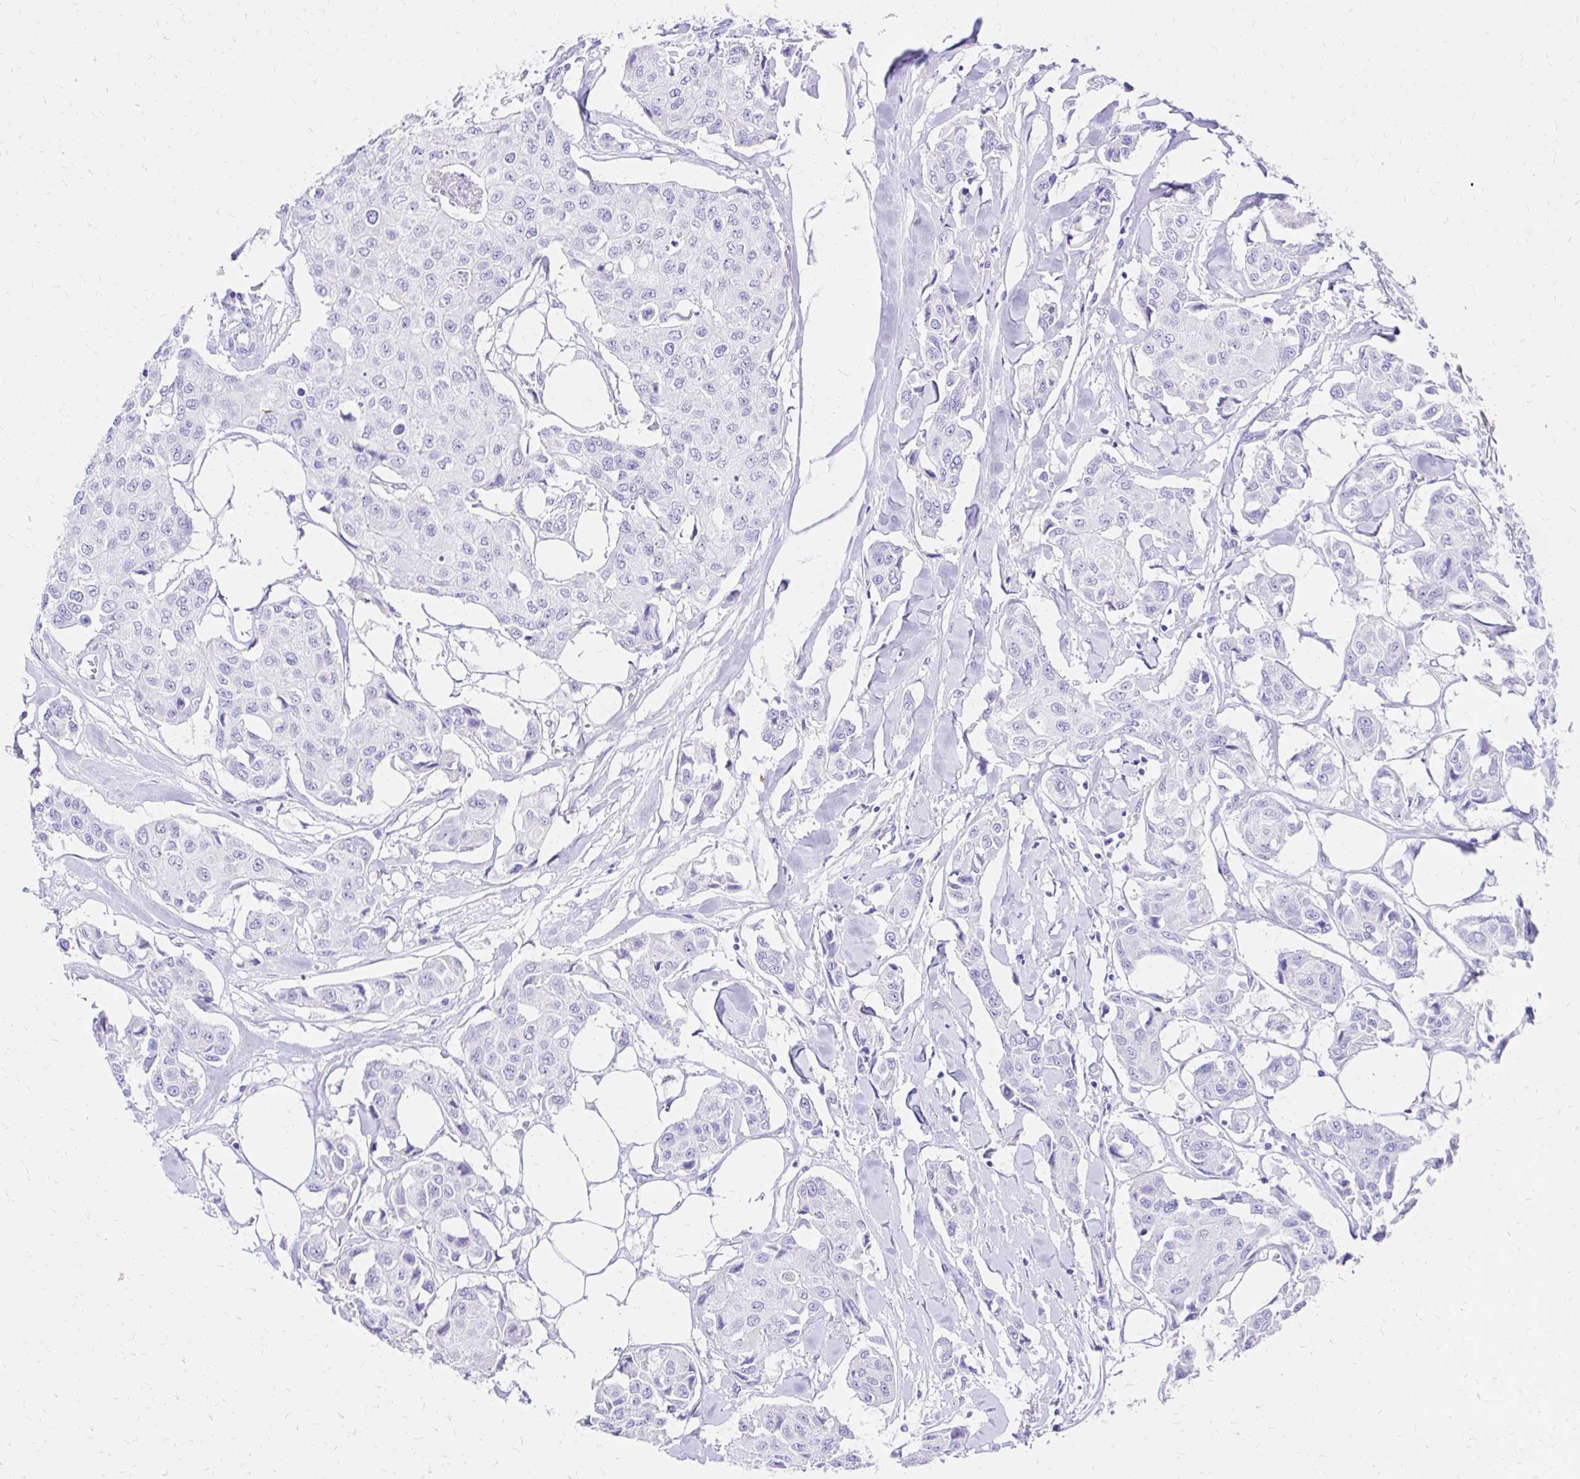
{"staining": {"intensity": "negative", "quantity": "none", "location": "none"}, "tissue": "breast cancer", "cell_type": "Tumor cells", "image_type": "cancer", "snomed": [{"axis": "morphology", "description": "Duct carcinoma"}, {"axis": "topography", "description": "Breast"}, {"axis": "topography", "description": "Lymph node"}], "caption": "Immunohistochemistry (IHC) of human infiltrating ductal carcinoma (breast) exhibits no staining in tumor cells.", "gene": "S100G", "patient": {"sex": "female", "age": 80}}